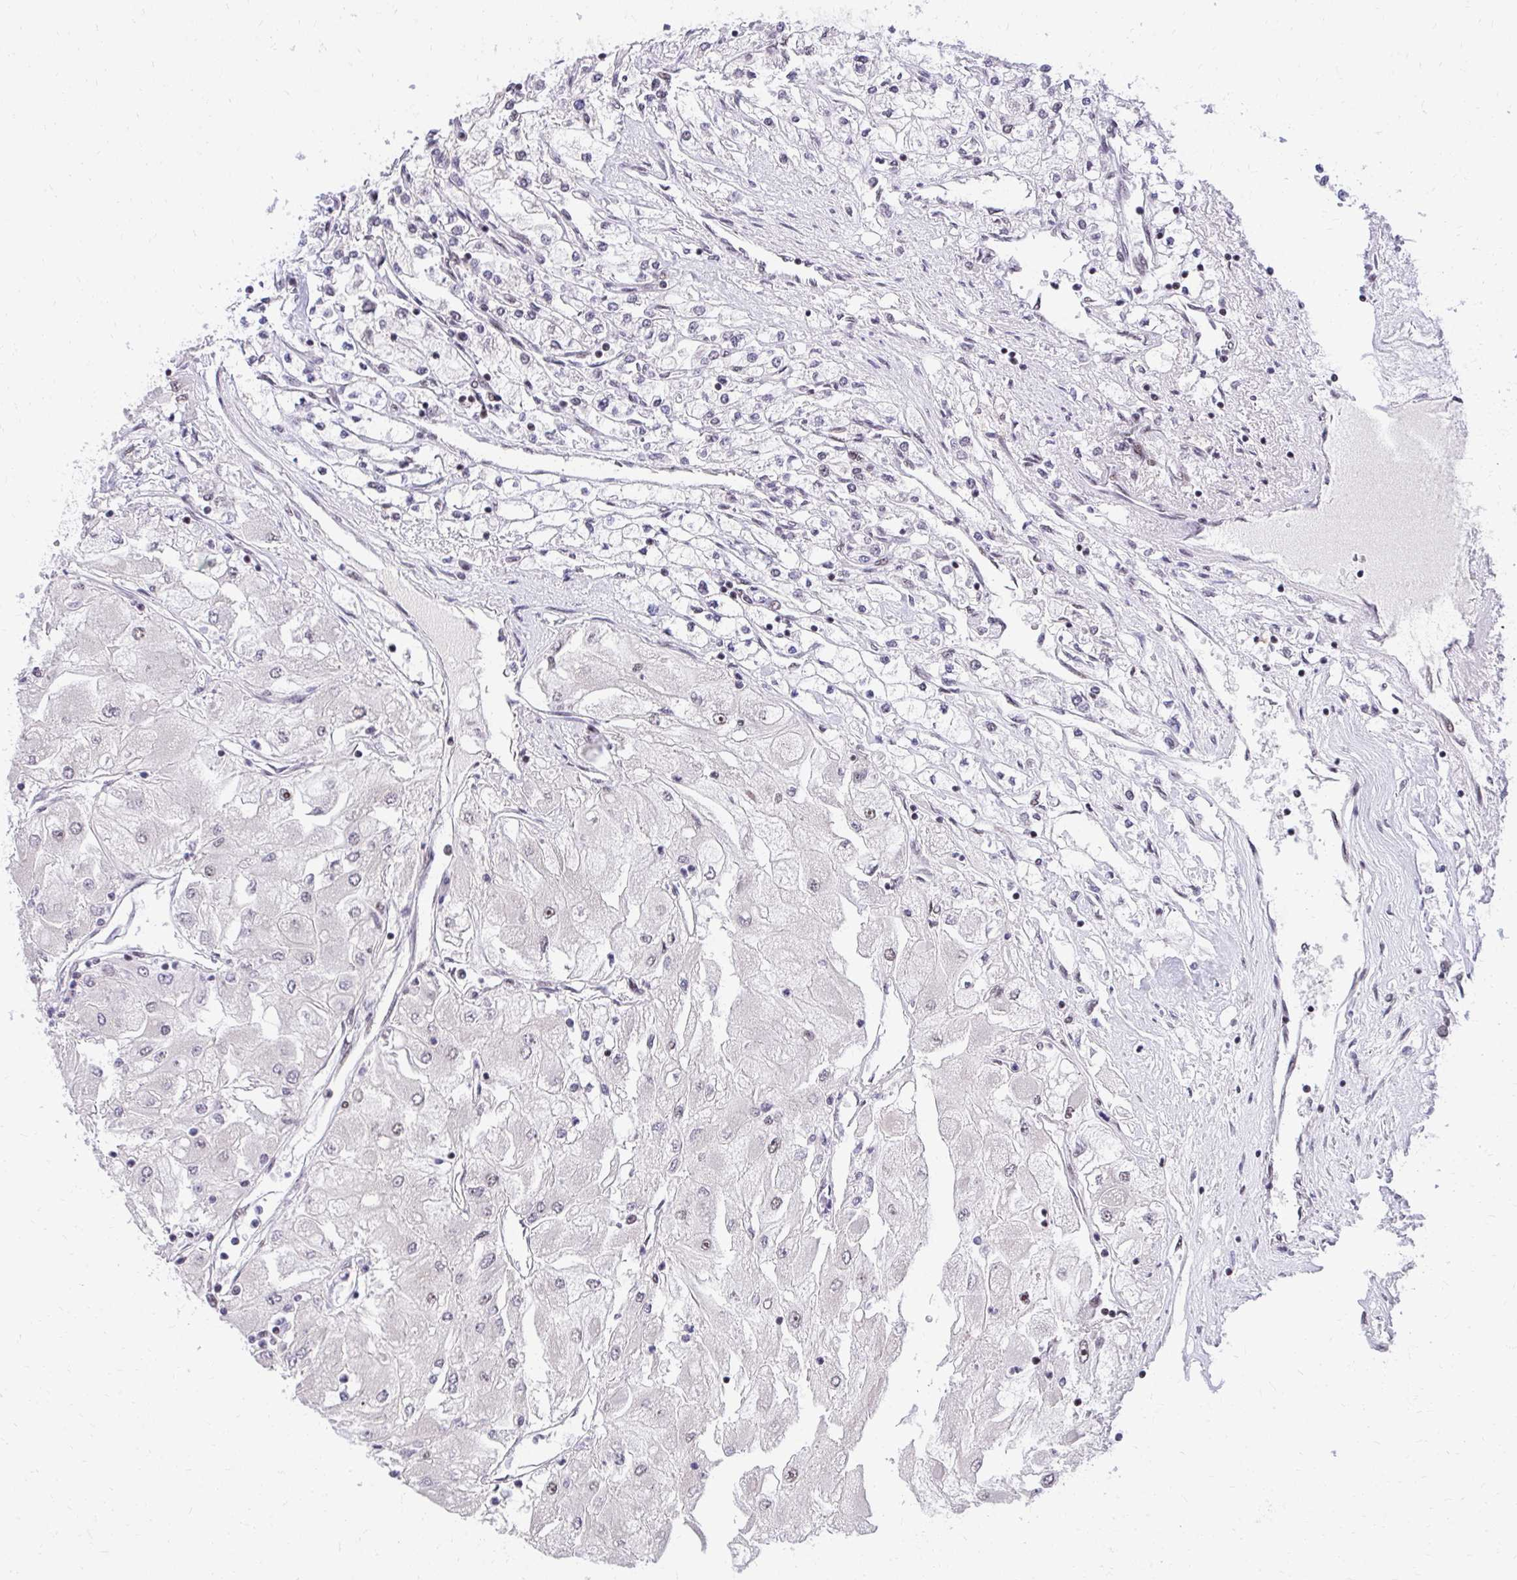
{"staining": {"intensity": "negative", "quantity": "none", "location": "none"}, "tissue": "renal cancer", "cell_type": "Tumor cells", "image_type": "cancer", "snomed": [{"axis": "morphology", "description": "Adenocarcinoma, NOS"}, {"axis": "topography", "description": "Kidney"}], "caption": "A high-resolution image shows immunohistochemistry (IHC) staining of renal cancer, which shows no significant positivity in tumor cells. Brightfield microscopy of immunohistochemistry stained with DAB (3,3'-diaminobenzidine) (brown) and hematoxylin (blue), captured at high magnification.", "gene": "SYNE4", "patient": {"sex": "male", "age": 80}}